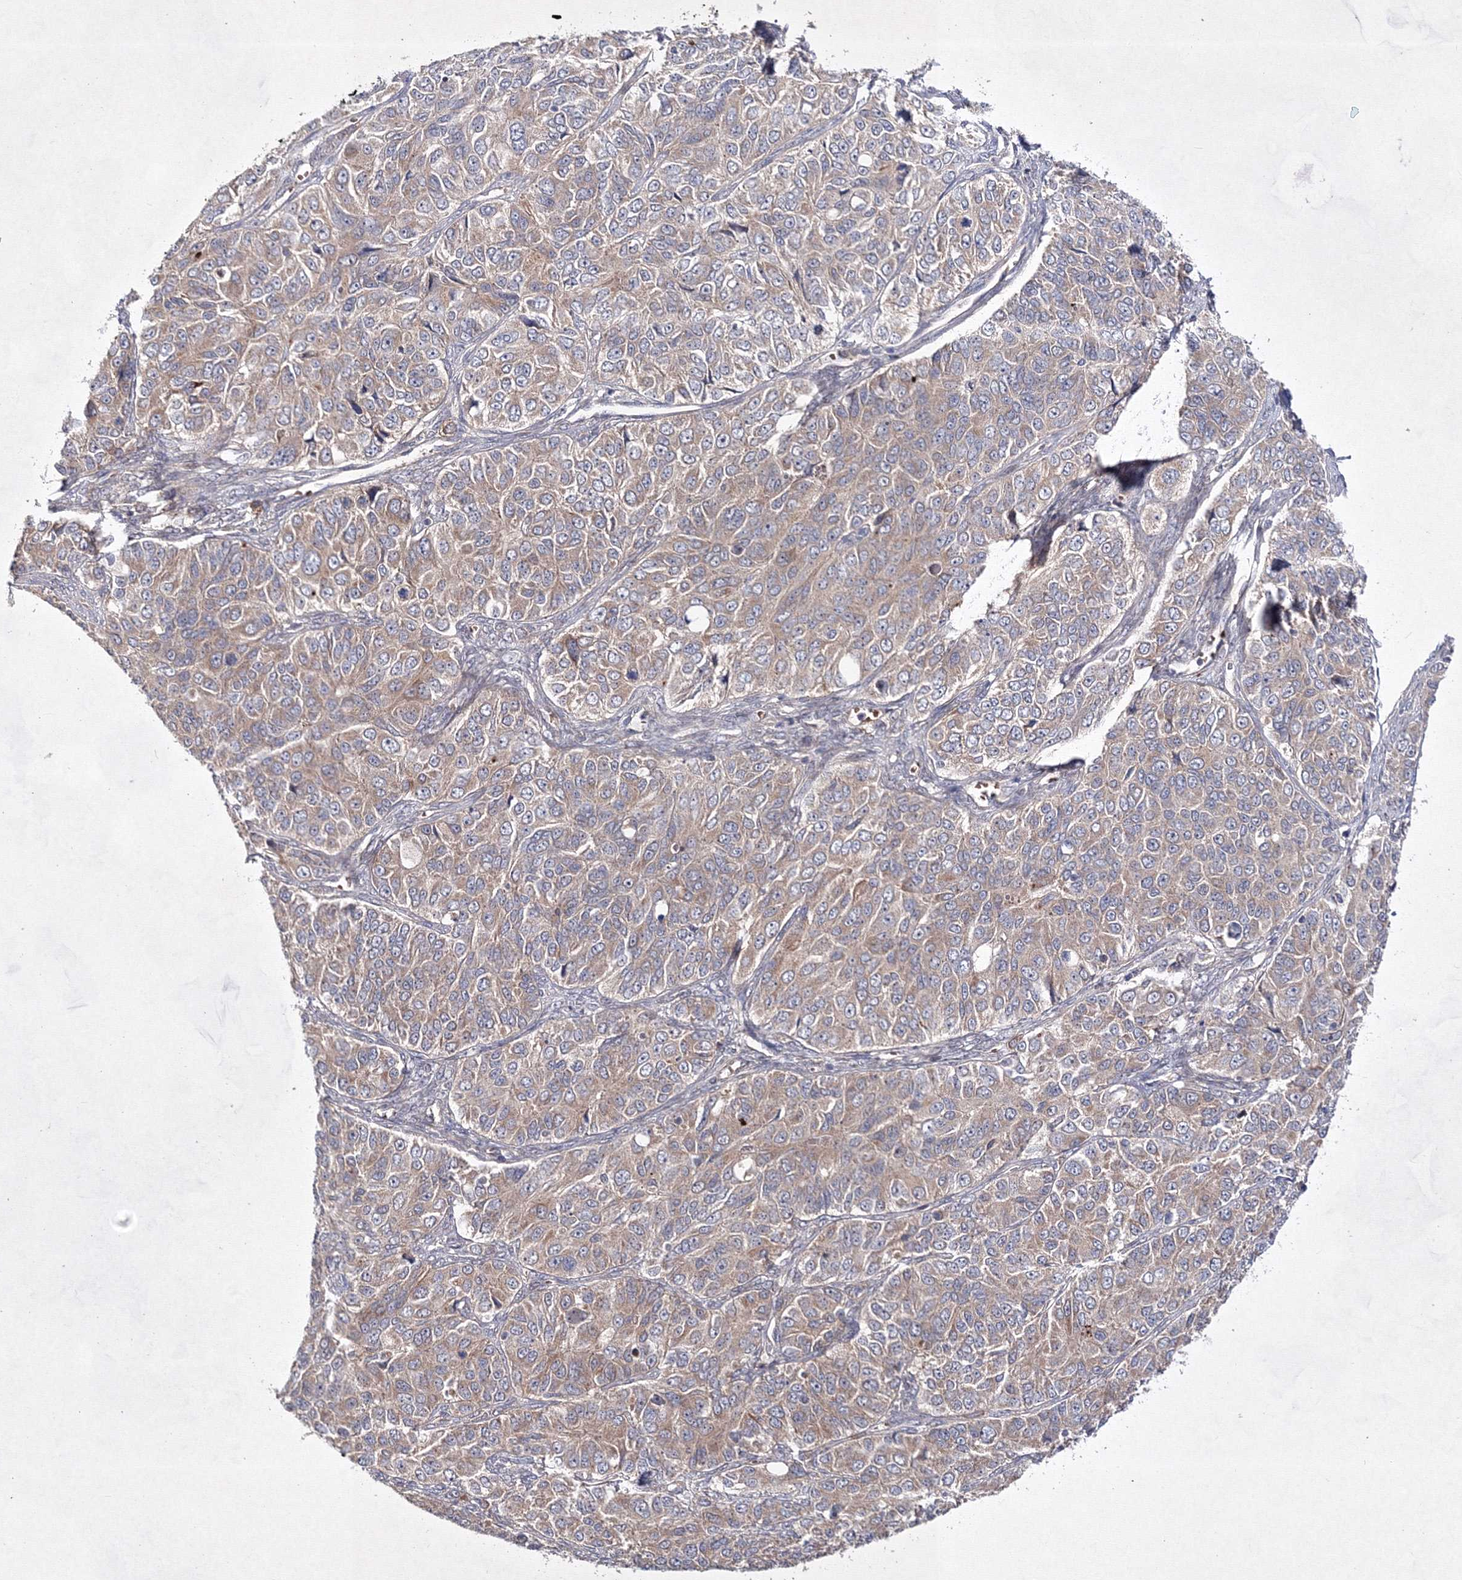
{"staining": {"intensity": "weak", "quantity": ">75%", "location": "cytoplasmic/membranous"}, "tissue": "ovarian cancer", "cell_type": "Tumor cells", "image_type": "cancer", "snomed": [{"axis": "morphology", "description": "Carcinoma, endometroid"}, {"axis": "topography", "description": "Ovary"}], "caption": "The histopathology image displays immunohistochemical staining of ovarian cancer (endometroid carcinoma). There is weak cytoplasmic/membranous staining is seen in about >75% of tumor cells.", "gene": "GFM1", "patient": {"sex": "female", "age": 51}}